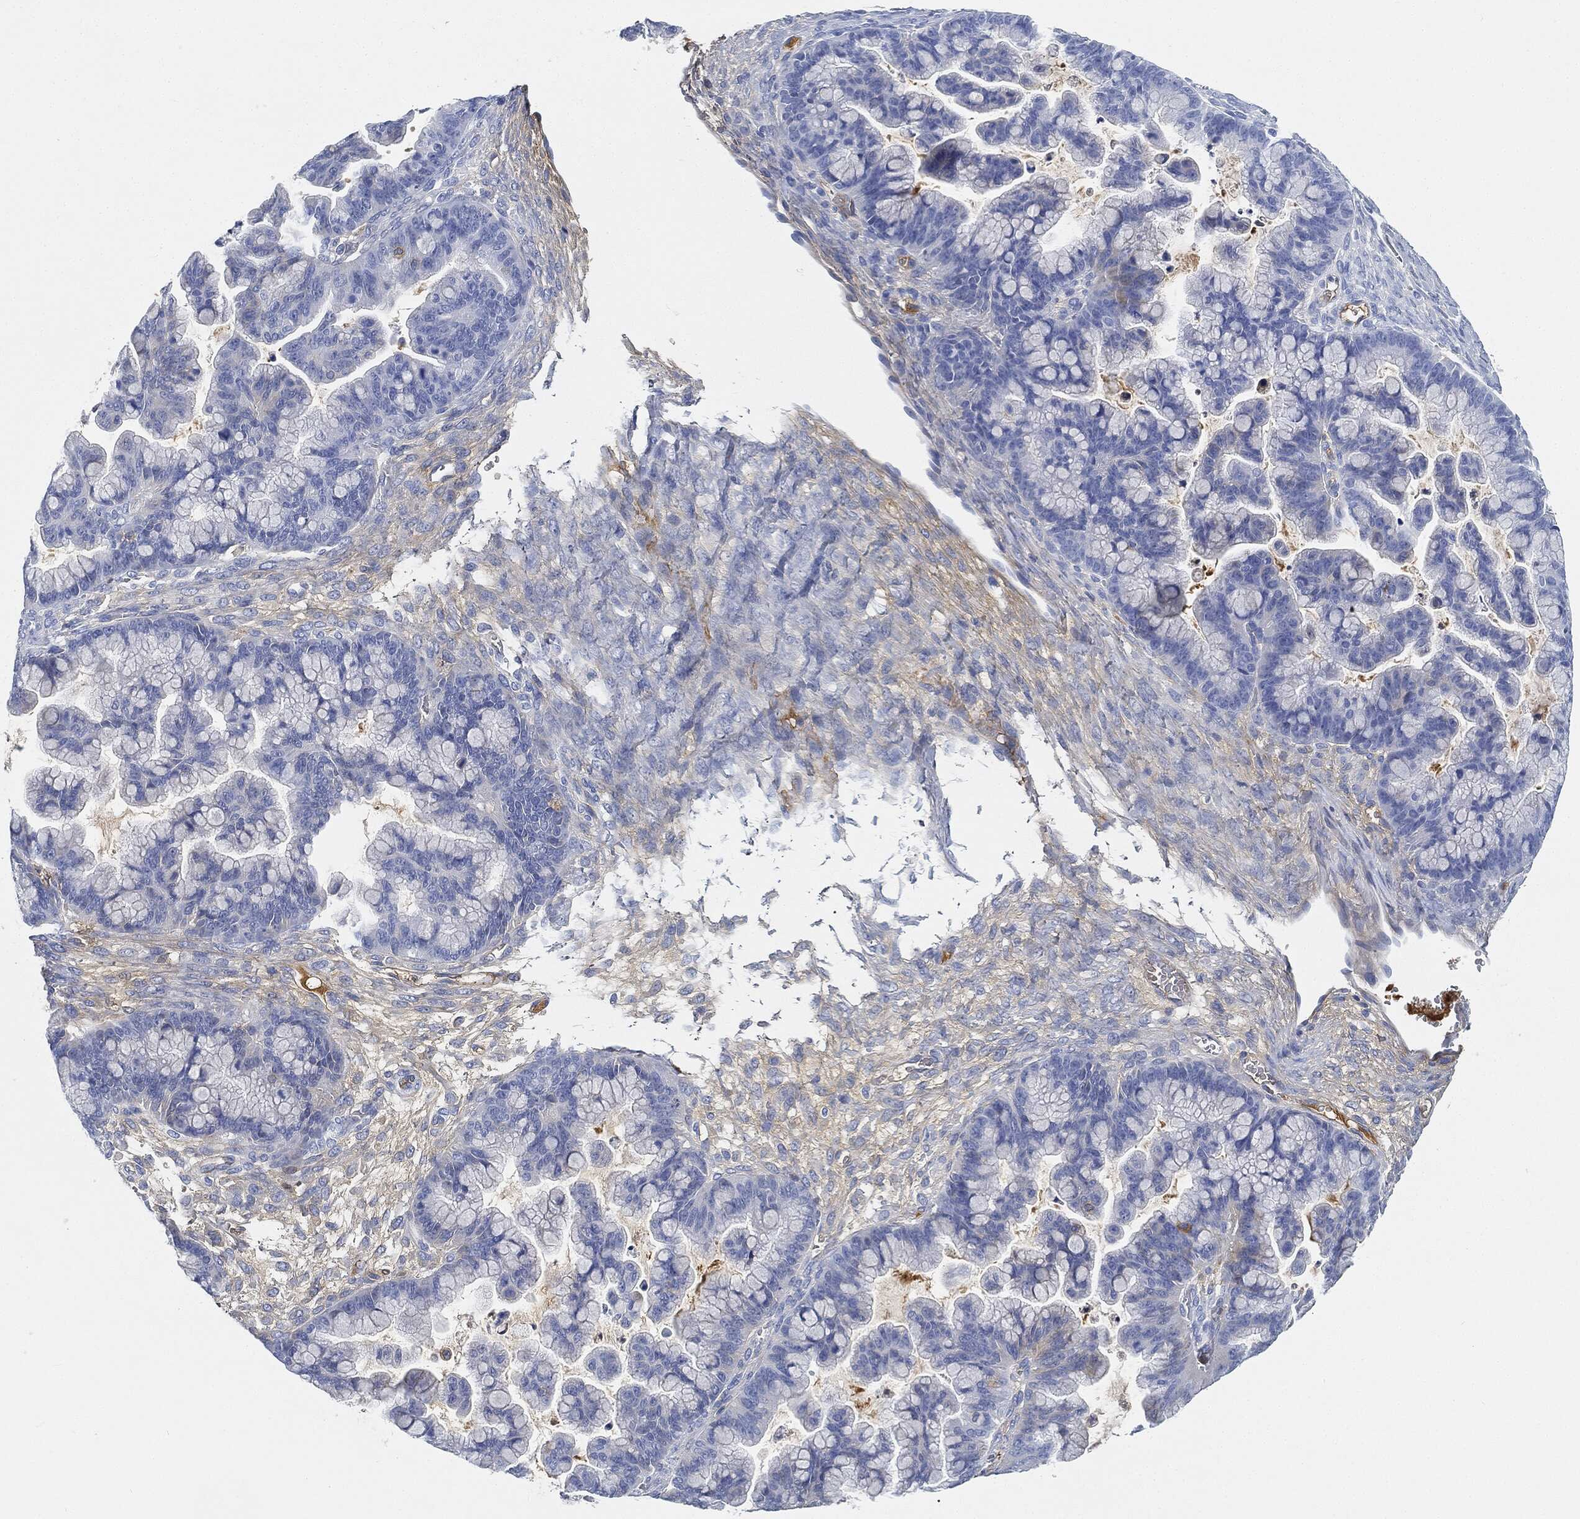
{"staining": {"intensity": "negative", "quantity": "none", "location": "none"}, "tissue": "ovarian cancer", "cell_type": "Tumor cells", "image_type": "cancer", "snomed": [{"axis": "morphology", "description": "Cystadenocarcinoma, mucinous, NOS"}, {"axis": "topography", "description": "Ovary"}], "caption": "The micrograph shows no staining of tumor cells in ovarian mucinous cystadenocarcinoma. The staining was performed using DAB (3,3'-diaminobenzidine) to visualize the protein expression in brown, while the nuclei were stained in blue with hematoxylin (Magnification: 20x).", "gene": "IGLV6-57", "patient": {"sex": "female", "age": 67}}